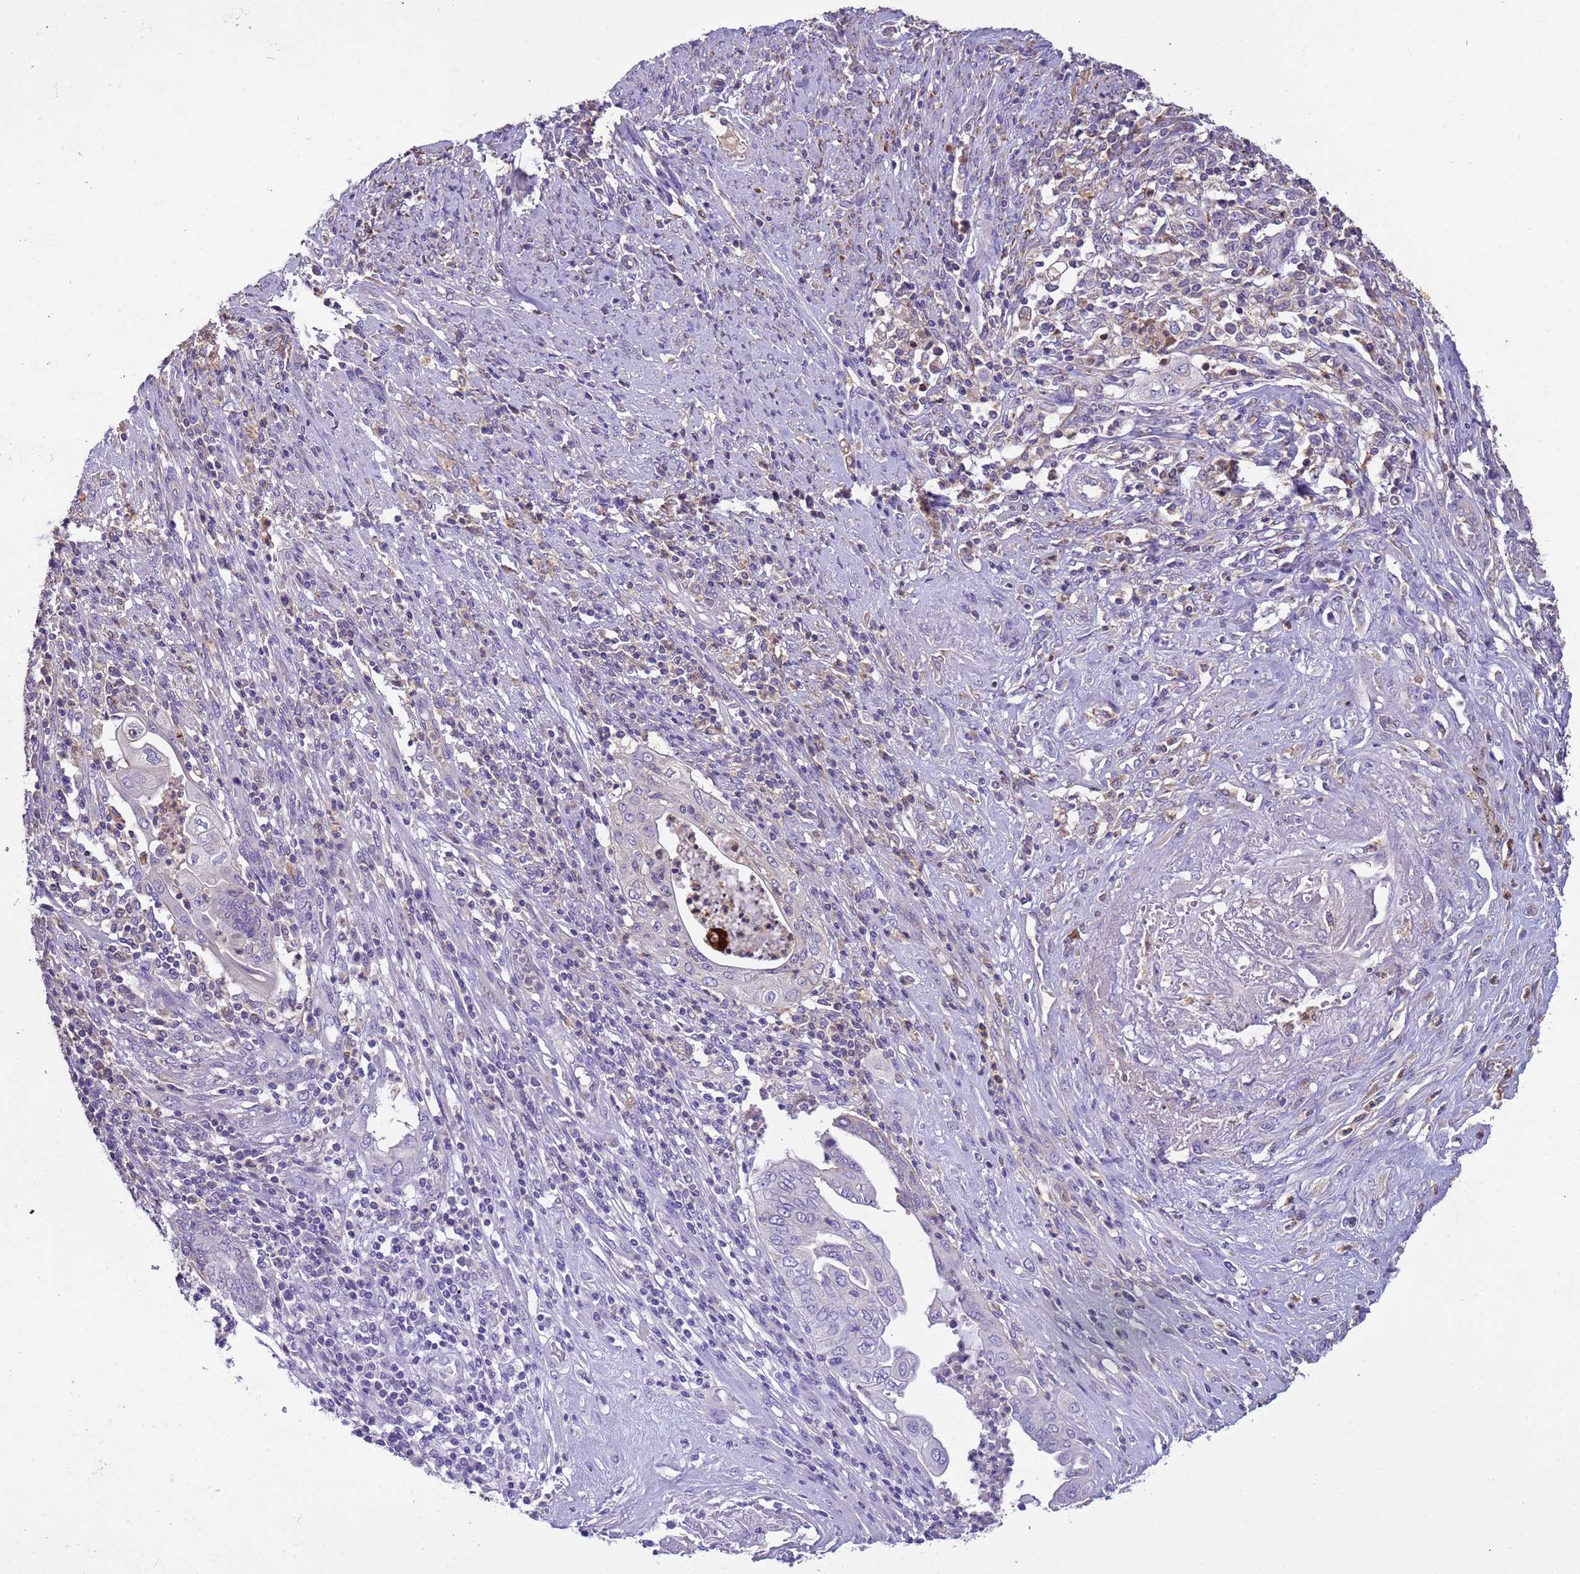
{"staining": {"intensity": "negative", "quantity": "none", "location": "none"}, "tissue": "endometrial cancer", "cell_type": "Tumor cells", "image_type": "cancer", "snomed": [{"axis": "morphology", "description": "Adenocarcinoma, NOS"}, {"axis": "topography", "description": "Uterus"}, {"axis": "topography", "description": "Endometrium"}], "caption": "DAB (3,3'-diaminobenzidine) immunohistochemical staining of human adenocarcinoma (endometrial) demonstrates no significant staining in tumor cells.", "gene": "PLCXD3", "patient": {"sex": "female", "age": 70}}